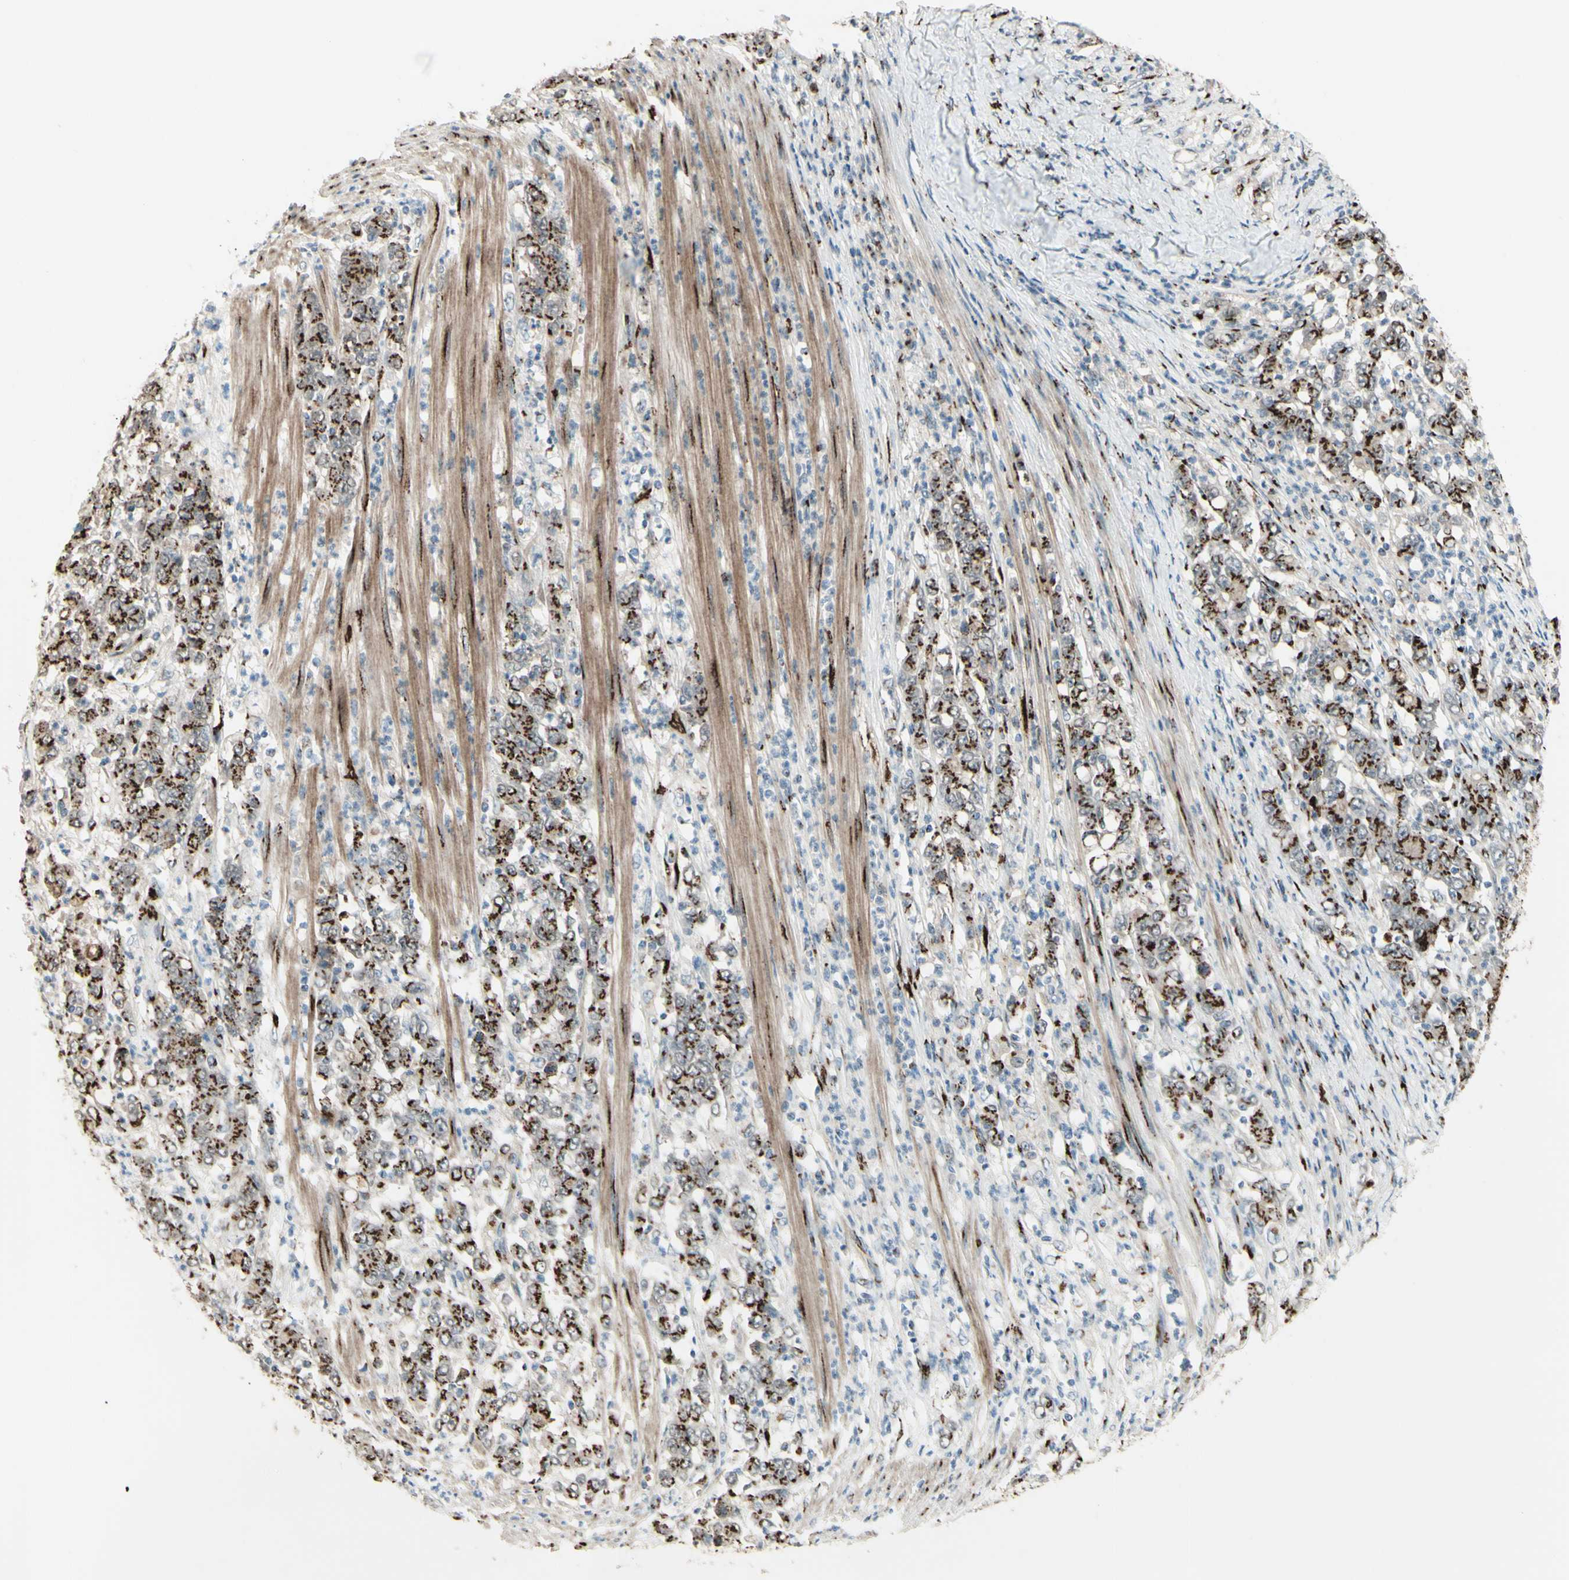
{"staining": {"intensity": "moderate", "quantity": ">75%", "location": "cytoplasmic/membranous"}, "tissue": "stomach cancer", "cell_type": "Tumor cells", "image_type": "cancer", "snomed": [{"axis": "morphology", "description": "Adenocarcinoma, NOS"}, {"axis": "topography", "description": "Stomach, lower"}], "caption": "Immunohistochemistry (IHC) micrograph of neoplastic tissue: stomach adenocarcinoma stained using immunohistochemistry (IHC) exhibits medium levels of moderate protein expression localized specifically in the cytoplasmic/membranous of tumor cells, appearing as a cytoplasmic/membranous brown color.", "gene": "BPNT2", "patient": {"sex": "female", "age": 71}}